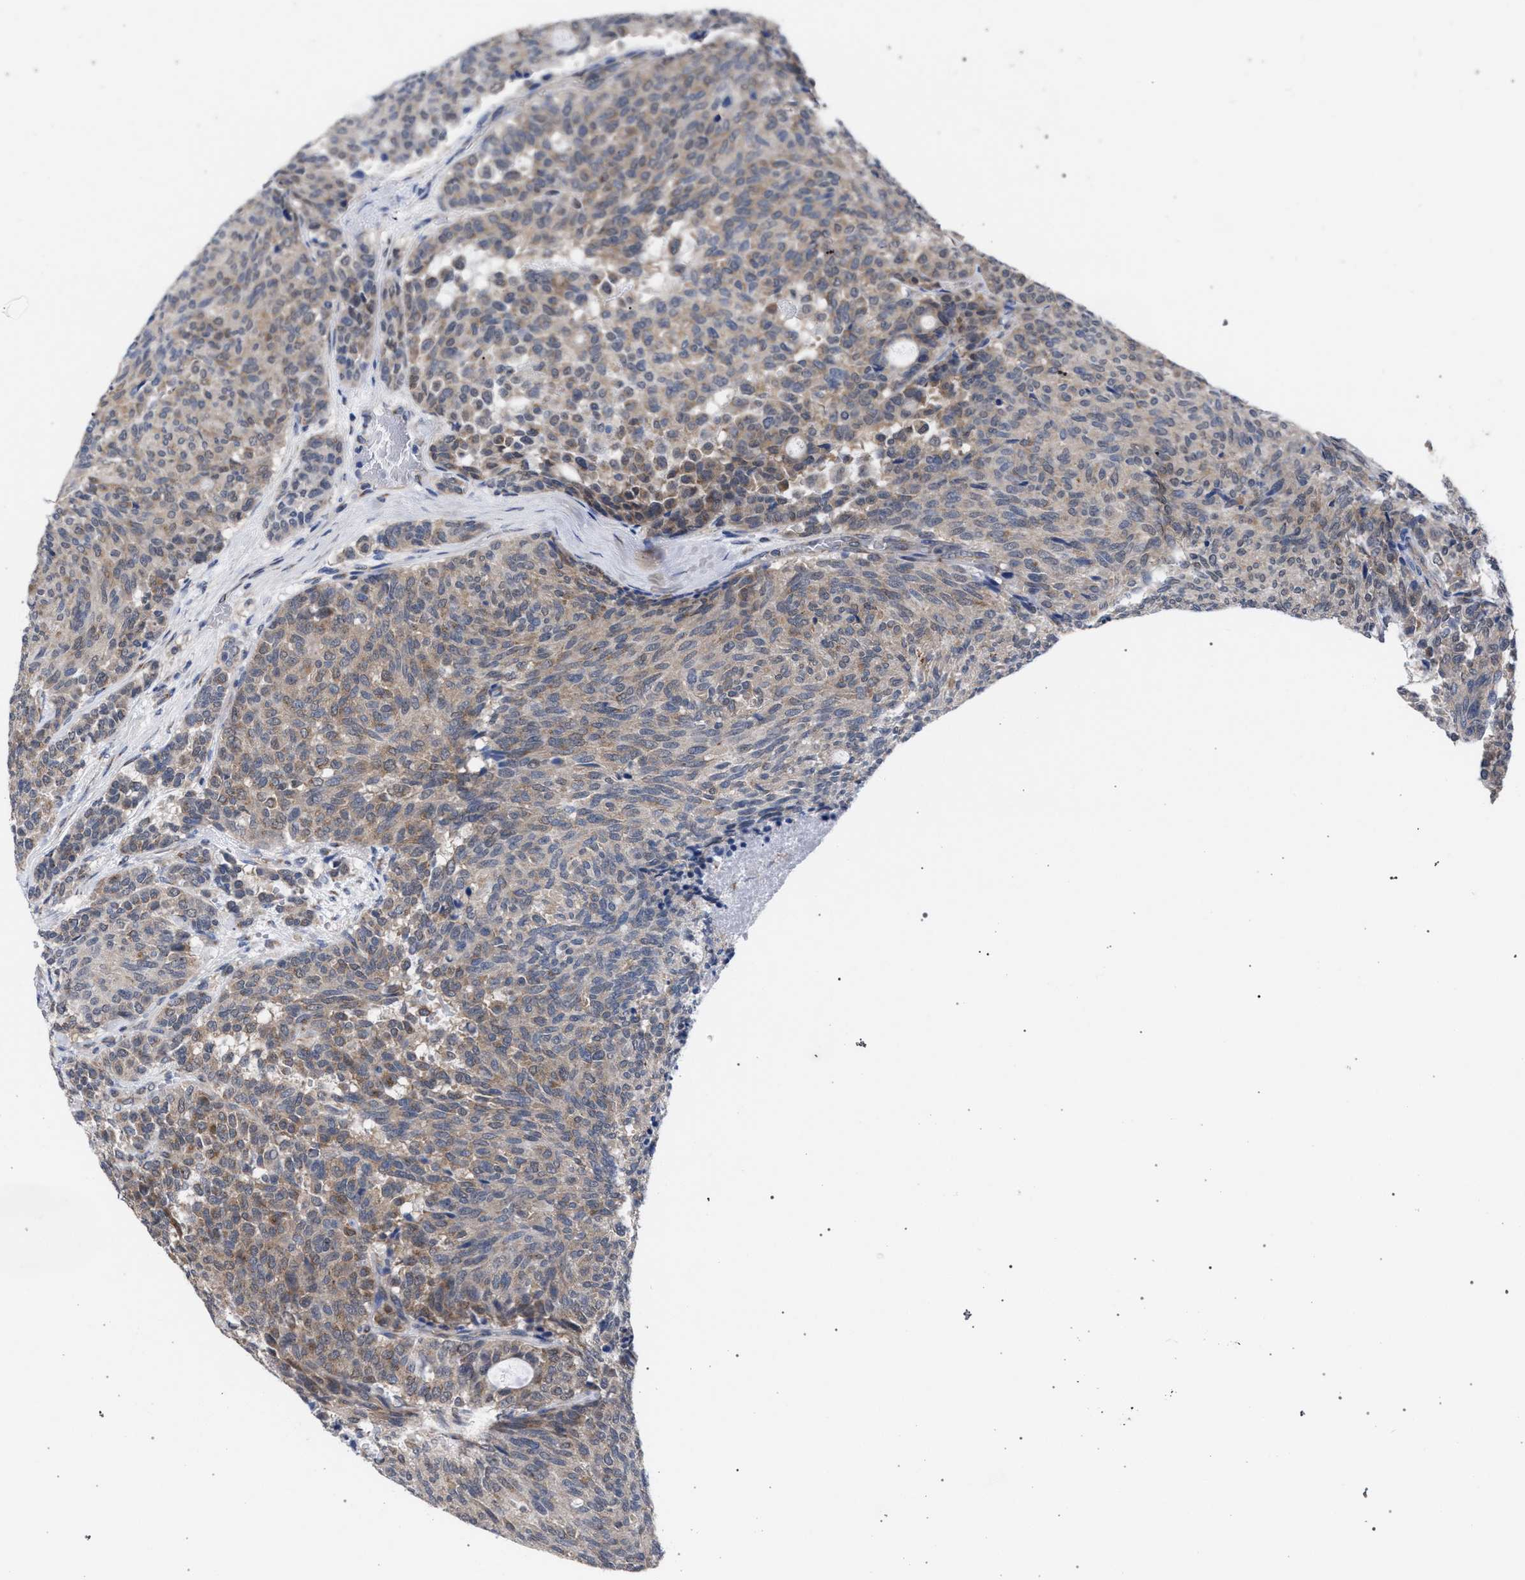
{"staining": {"intensity": "moderate", "quantity": "25%-75%", "location": "cytoplasmic/membranous"}, "tissue": "carcinoid", "cell_type": "Tumor cells", "image_type": "cancer", "snomed": [{"axis": "morphology", "description": "Carcinoid, malignant, NOS"}, {"axis": "topography", "description": "Pancreas"}], "caption": "Immunohistochemical staining of malignant carcinoid displays medium levels of moderate cytoplasmic/membranous positivity in about 25%-75% of tumor cells.", "gene": "GOLGA2", "patient": {"sex": "female", "age": 54}}